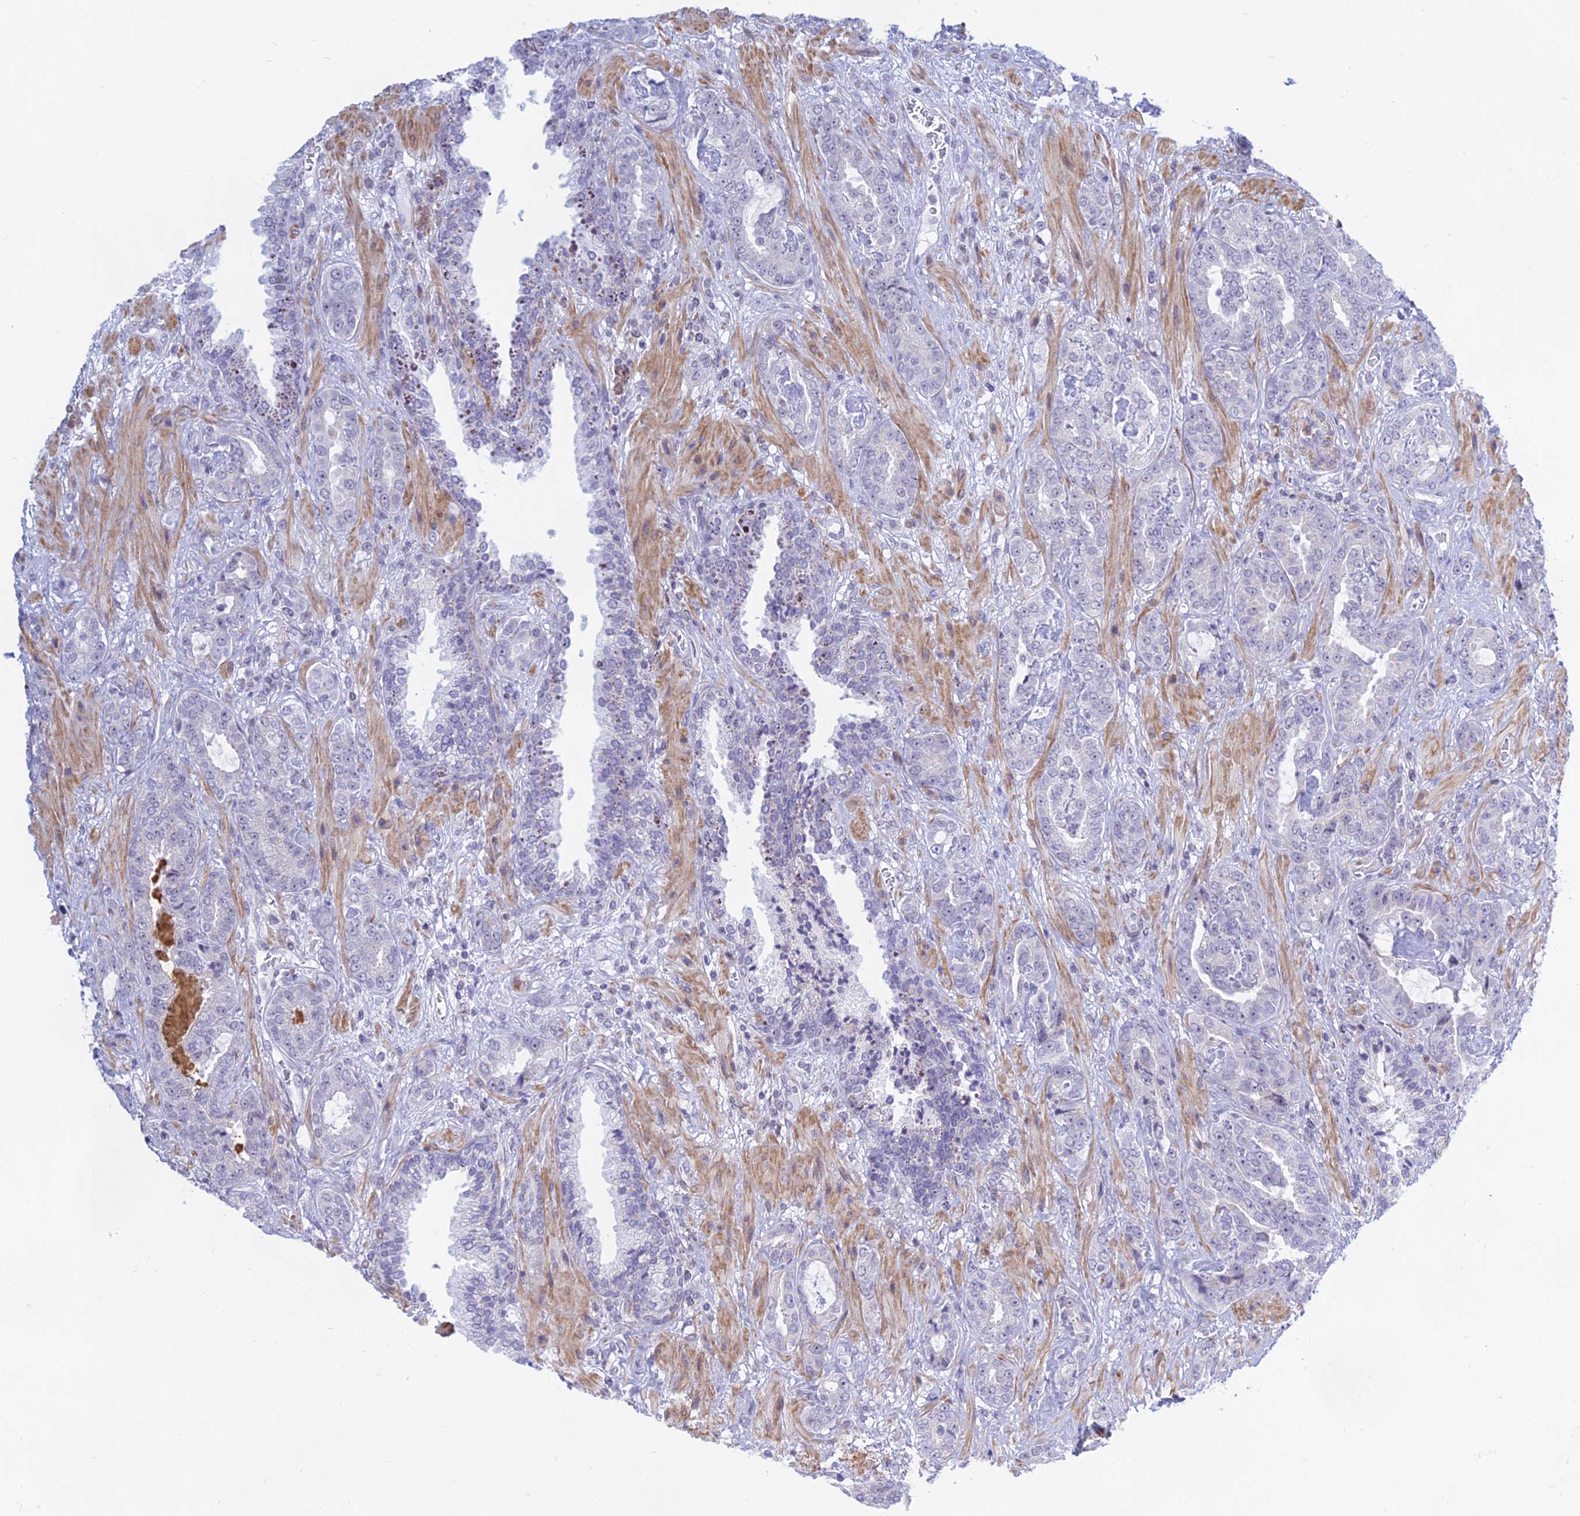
{"staining": {"intensity": "negative", "quantity": "none", "location": "none"}, "tissue": "prostate cancer", "cell_type": "Tumor cells", "image_type": "cancer", "snomed": [{"axis": "morphology", "description": "Adenocarcinoma, High grade"}, {"axis": "topography", "description": "Prostate"}], "caption": "The photomicrograph shows no staining of tumor cells in prostate high-grade adenocarcinoma.", "gene": "KRR1", "patient": {"sex": "male", "age": 71}}